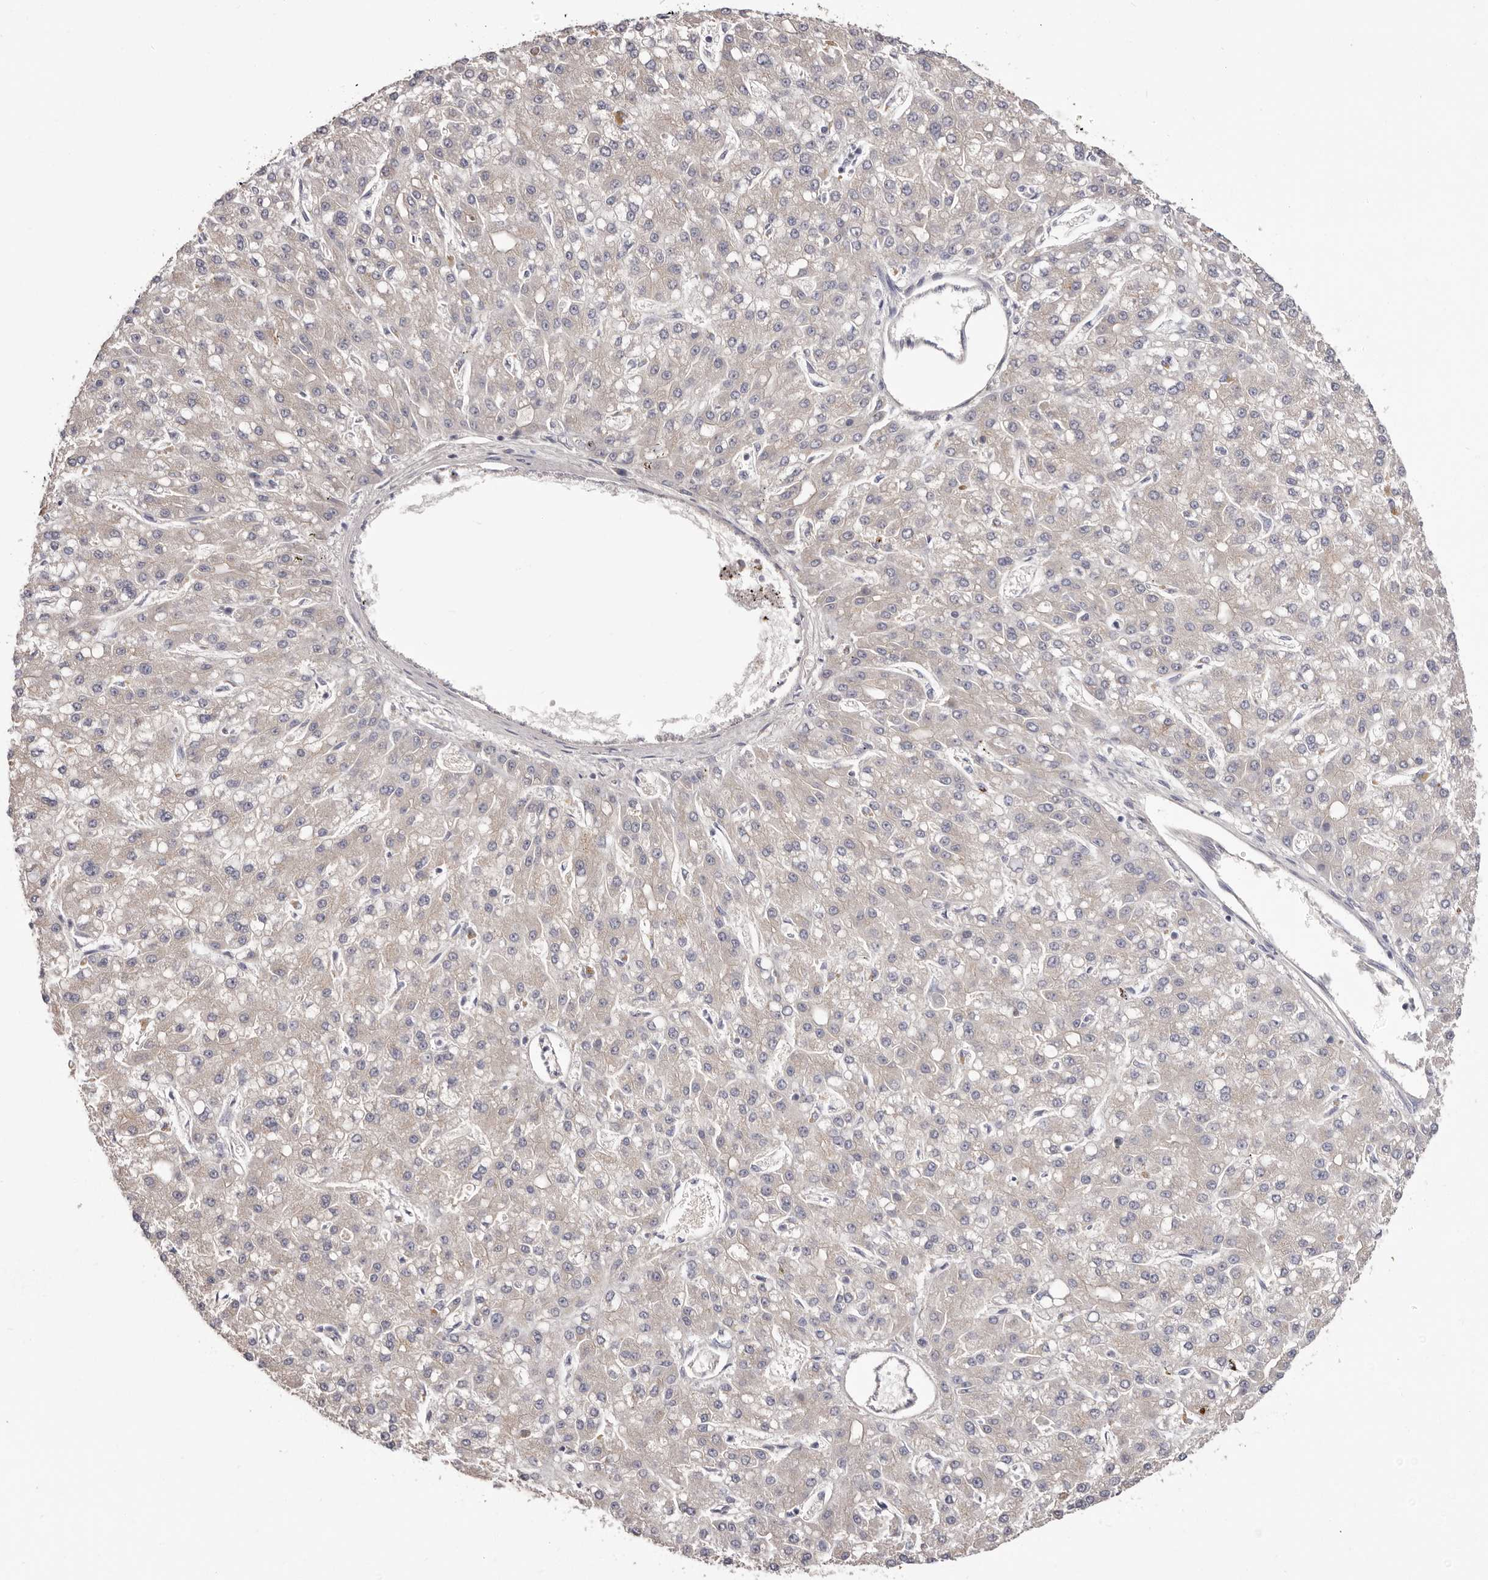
{"staining": {"intensity": "negative", "quantity": "none", "location": "none"}, "tissue": "liver cancer", "cell_type": "Tumor cells", "image_type": "cancer", "snomed": [{"axis": "morphology", "description": "Carcinoma, Hepatocellular, NOS"}, {"axis": "topography", "description": "Liver"}], "caption": "This is an immunohistochemistry image of human liver hepatocellular carcinoma. There is no expression in tumor cells.", "gene": "STK16", "patient": {"sex": "male", "age": 67}}